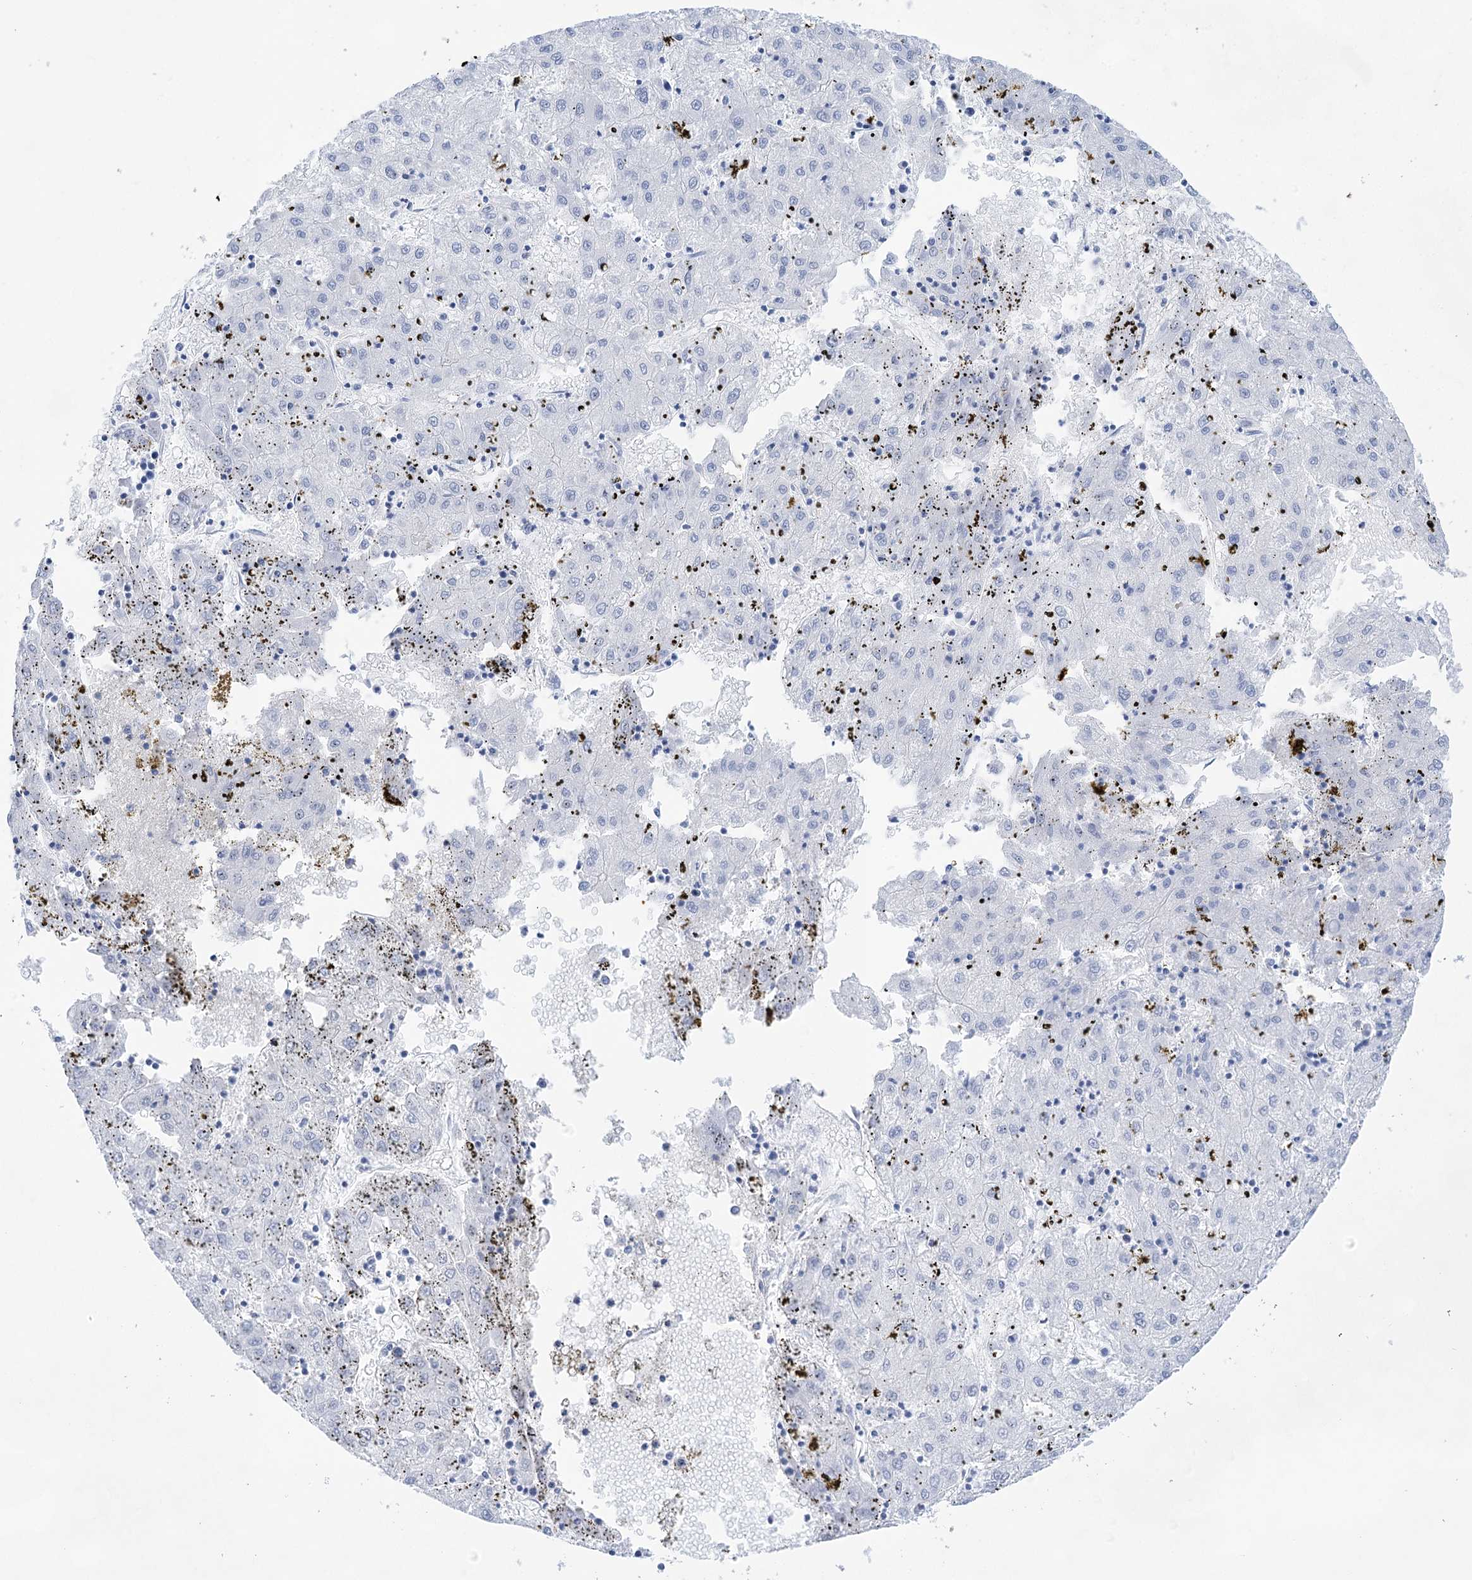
{"staining": {"intensity": "negative", "quantity": "none", "location": "none"}, "tissue": "liver cancer", "cell_type": "Tumor cells", "image_type": "cancer", "snomed": [{"axis": "morphology", "description": "Carcinoma, Hepatocellular, NOS"}, {"axis": "topography", "description": "Liver"}], "caption": "High magnification brightfield microscopy of liver hepatocellular carcinoma stained with DAB (3,3'-diaminobenzidine) (brown) and counterstained with hematoxylin (blue): tumor cells show no significant staining.", "gene": "LALBA", "patient": {"sex": "male", "age": 72}}